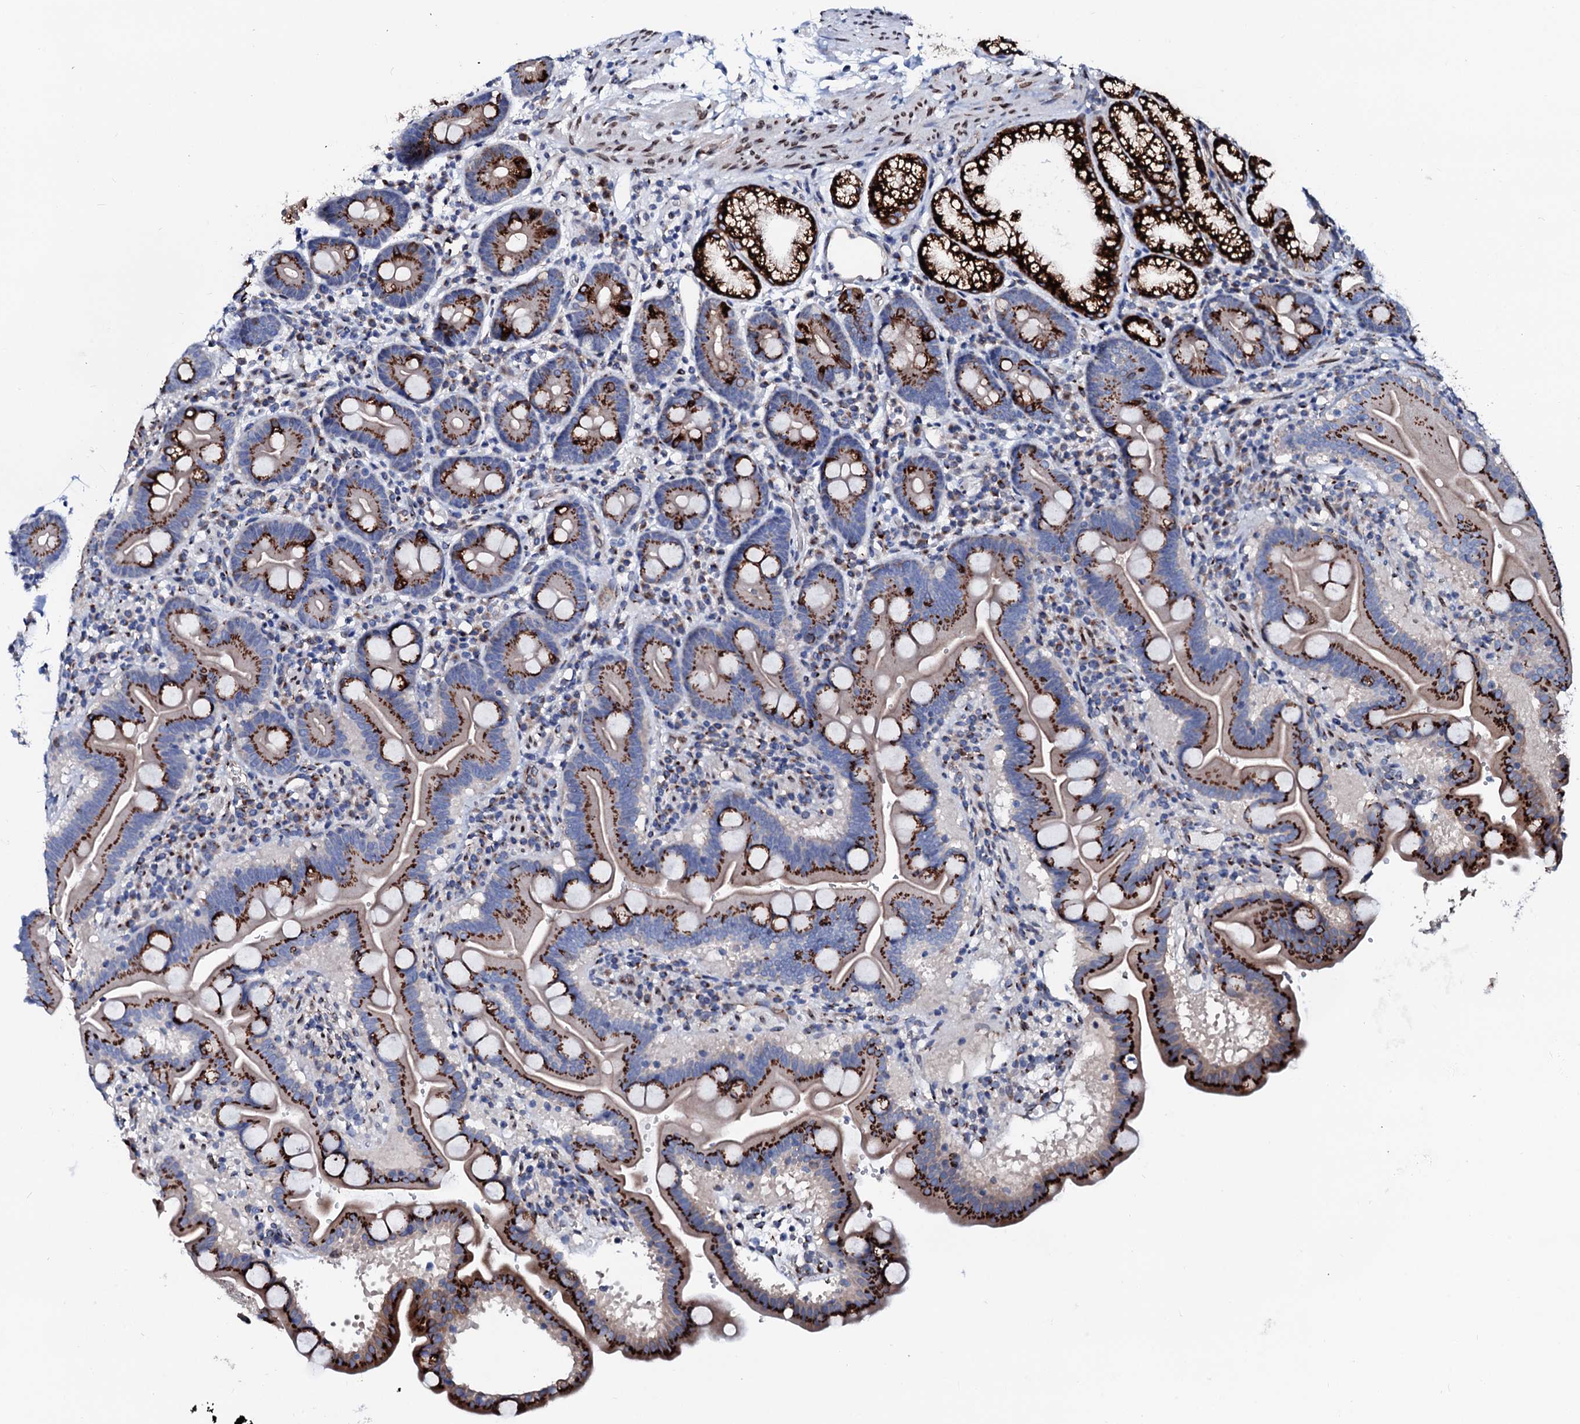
{"staining": {"intensity": "strong", "quantity": ">75%", "location": "cytoplasmic/membranous"}, "tissue": "duodenum", "cell_type": "Glandular cells", "image_type": "normal", "snomed": [{"axis": "morphology", "description": "Normal tissue, NOS"}, {"axis": "topography", "description": "Duodenum"}], "caption": "Normal duodenum was stained to show a protein in brown. There is high levels of strong cytoplasmic/membranous staining in about >75% of glandular cells.", "gene": "TMCO3", "patient": {"sex": "male", "age": 54}}